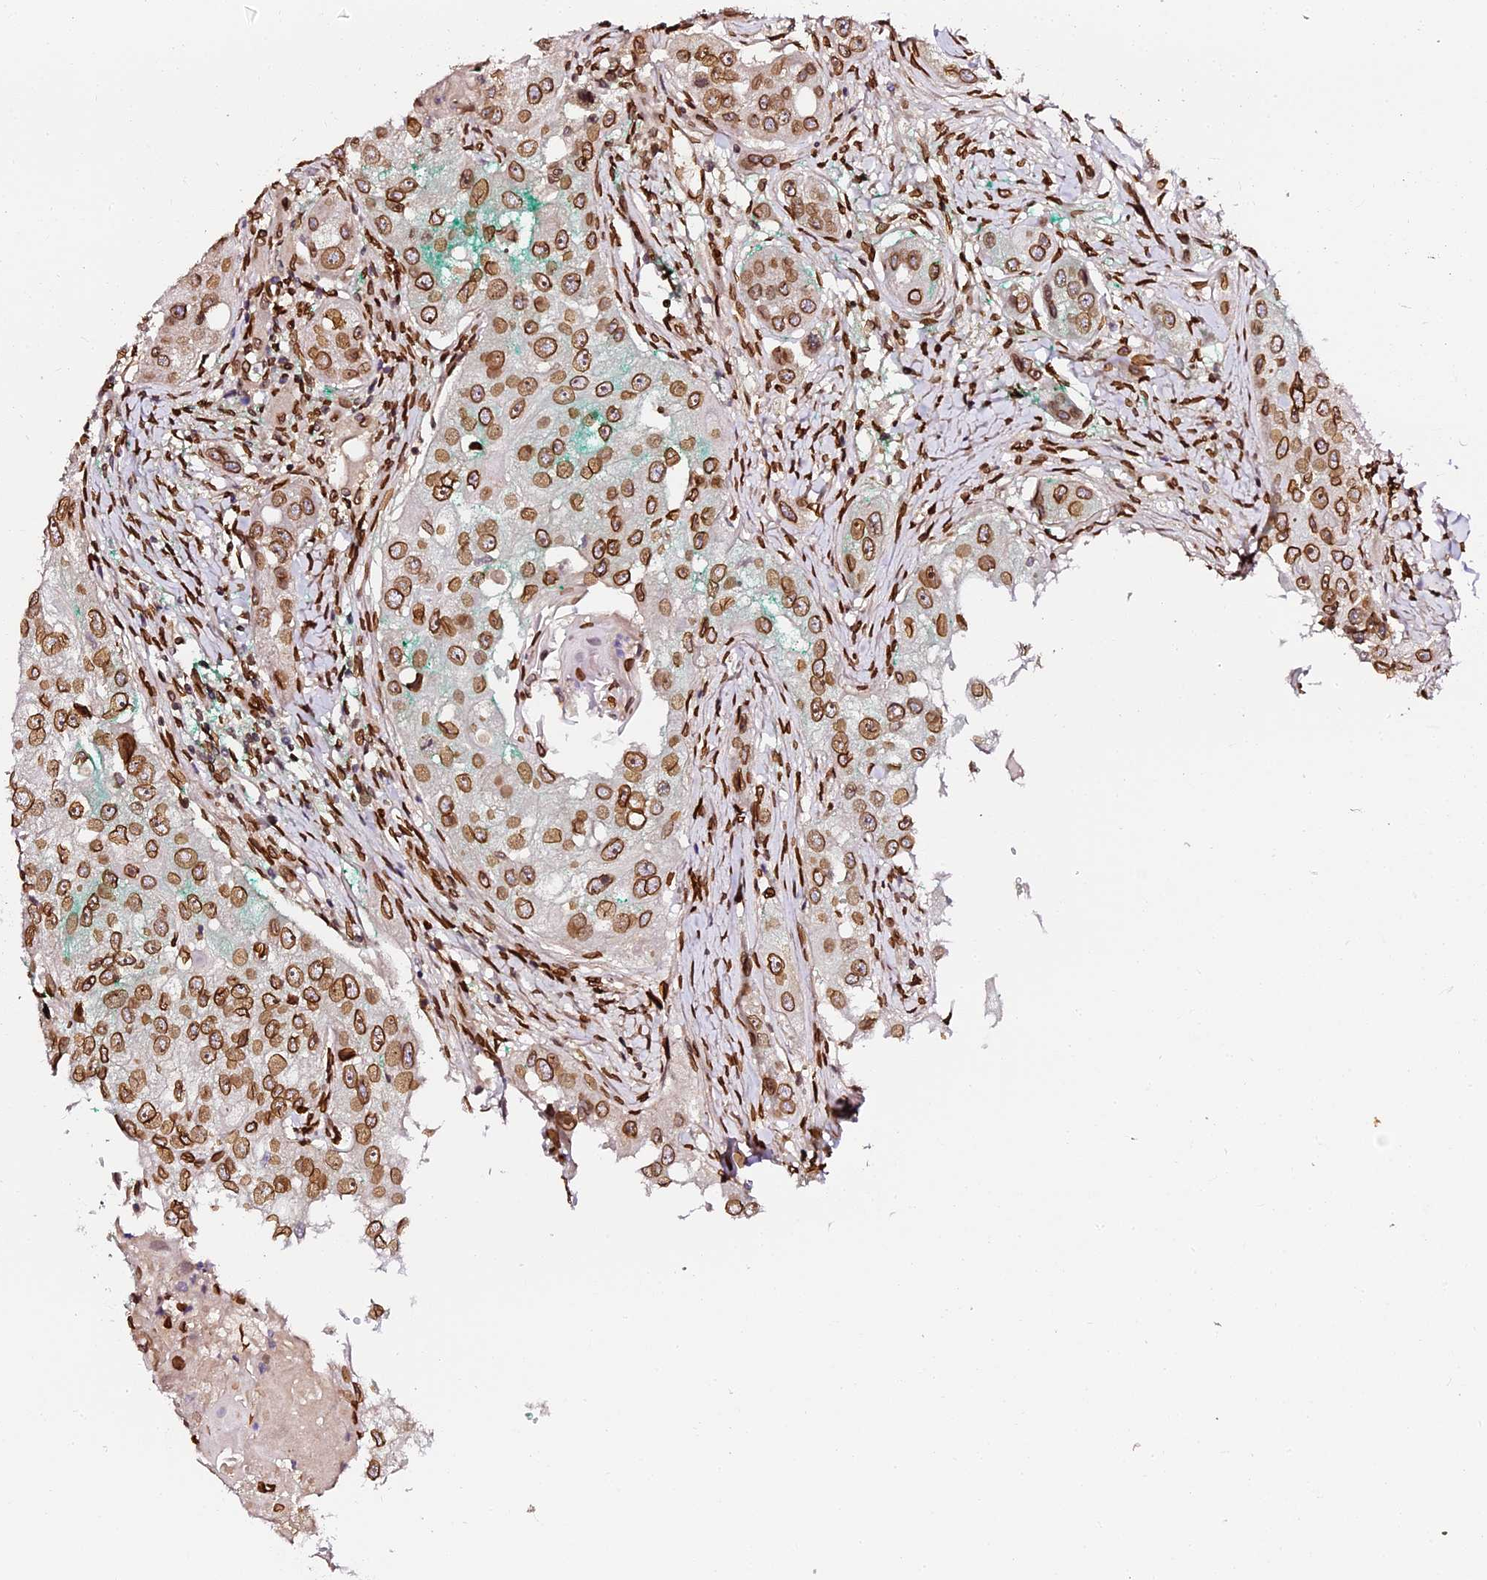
{"staining": {"intensity": "moderate", "quantity": ">75%", "location": "cytoplasmic/membranous,nuclear"}, "tissue": "head and neck cancer", "cell_type": "Tumor cells", "image_type": "cancer", "snomed": [{"axis": "morphology", "description": "Normal tissue, NOS"}, {"axis": "morphology", "description": "Squamous cell carcinoma, NOS"}, {"axis": "topography", "description": "Skeletal muscle"}, {"axis": "topography", "description": "Head-Neck"}], "caption": "Squamous cell carcinoma (head and neck) tissue exhibits moderate cytoplasmic/membranous and nuclear staining in approximately >75% of tumor cells", "gene": "ANAPC5", "patient": {"sex": "male", "age": 51}}